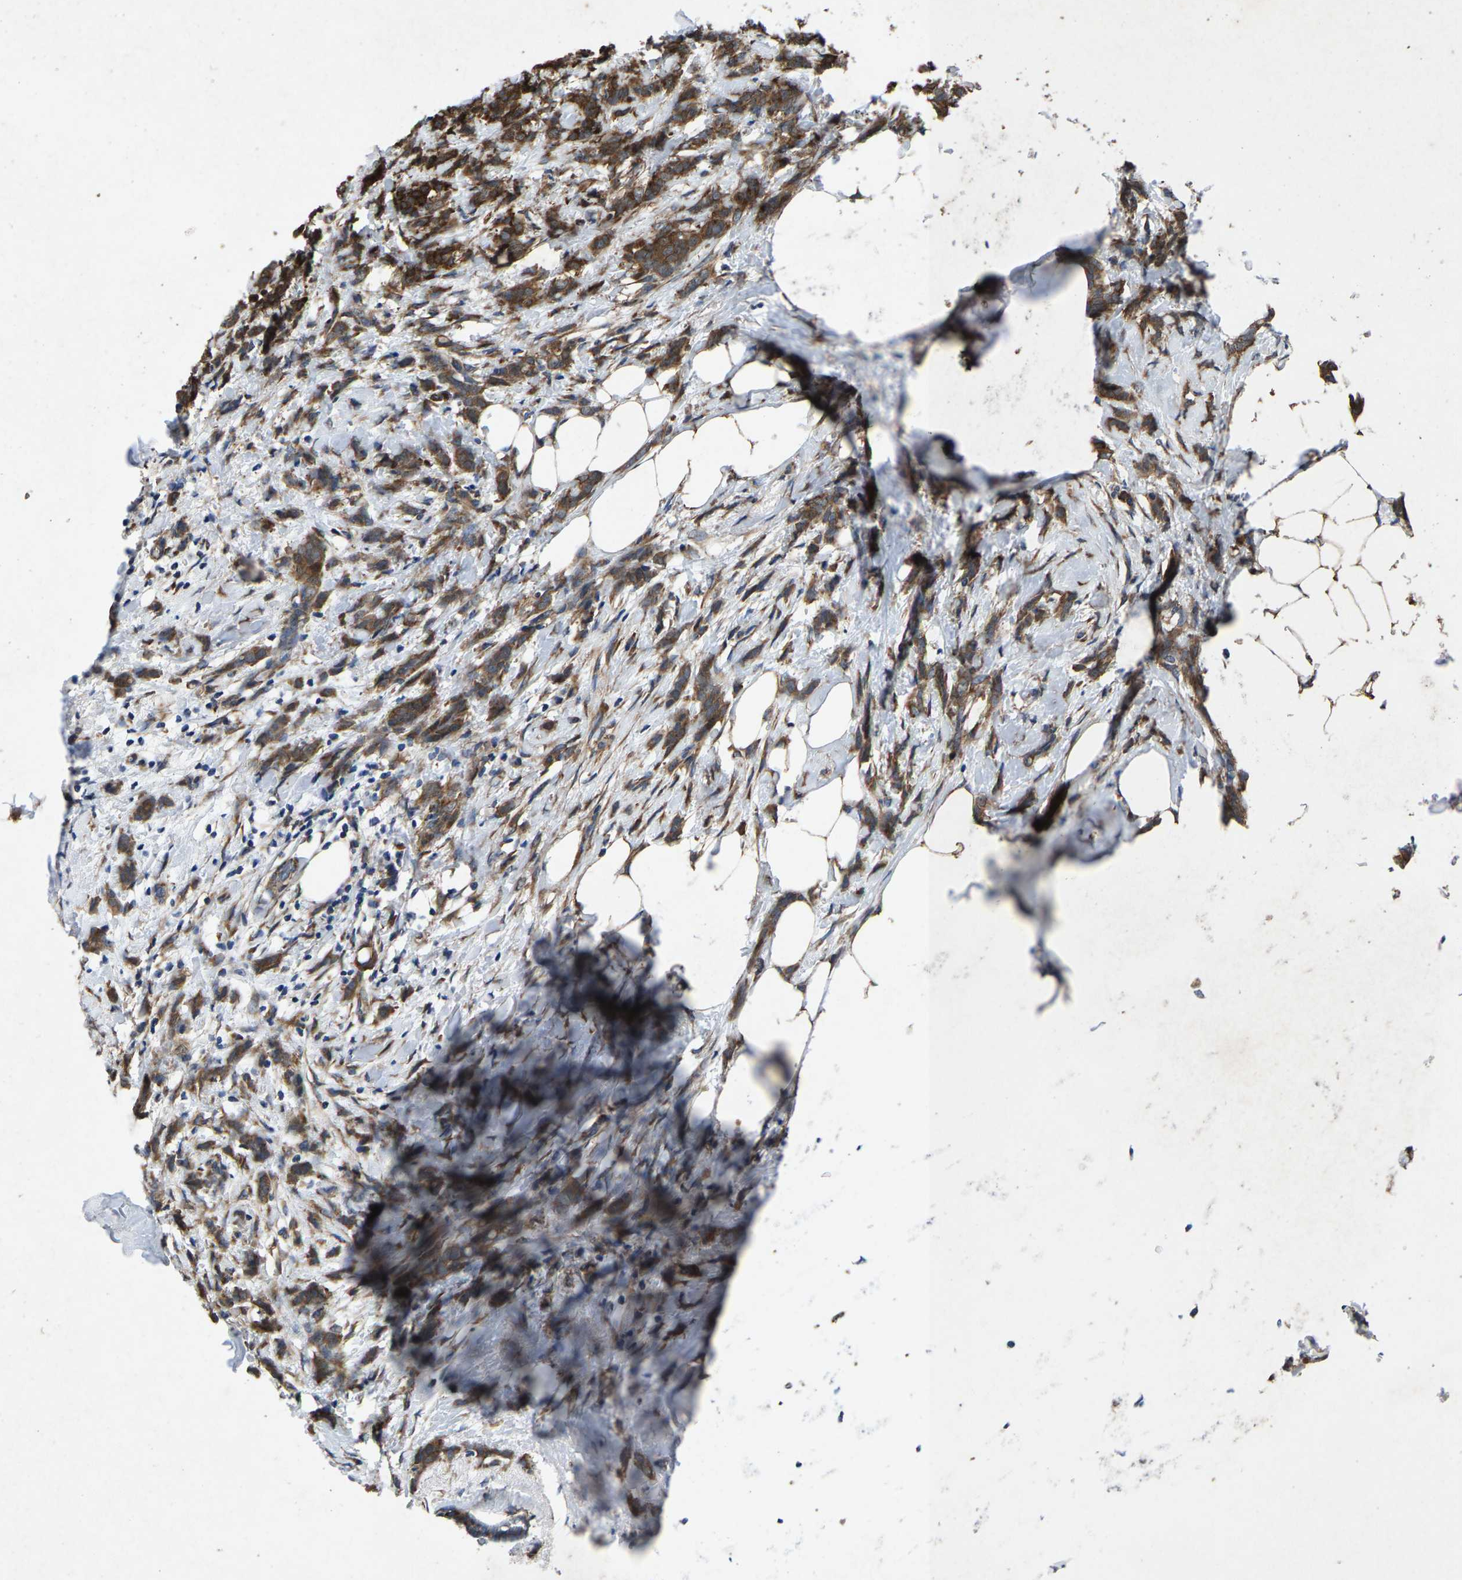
{"staining": {"intensity": "strong", "quantity": ">75%", "location": "cytoplasmic/membranous"}, "tissue": "breast cancer", "cell_type": "Tumor cells", "image_type": "cancer", "snomed": [{"axis": "morphology", "description": "Lobular carcinoma, in situ"}, {"axis": "morphology", "description": "Lobular carcinoma"}, {"axis": "topography", "description": "Breast"}], "caption": "DAB (3,3'-diaminobenzidine) immunohistochemical staining of lobular carcinoma in situ (breast) shows strong cytoplasmic/membranous protein expression in about >75% of tumor cells.", "gene": "PDP1", "patient": {"sex": "female", "age": 41}}